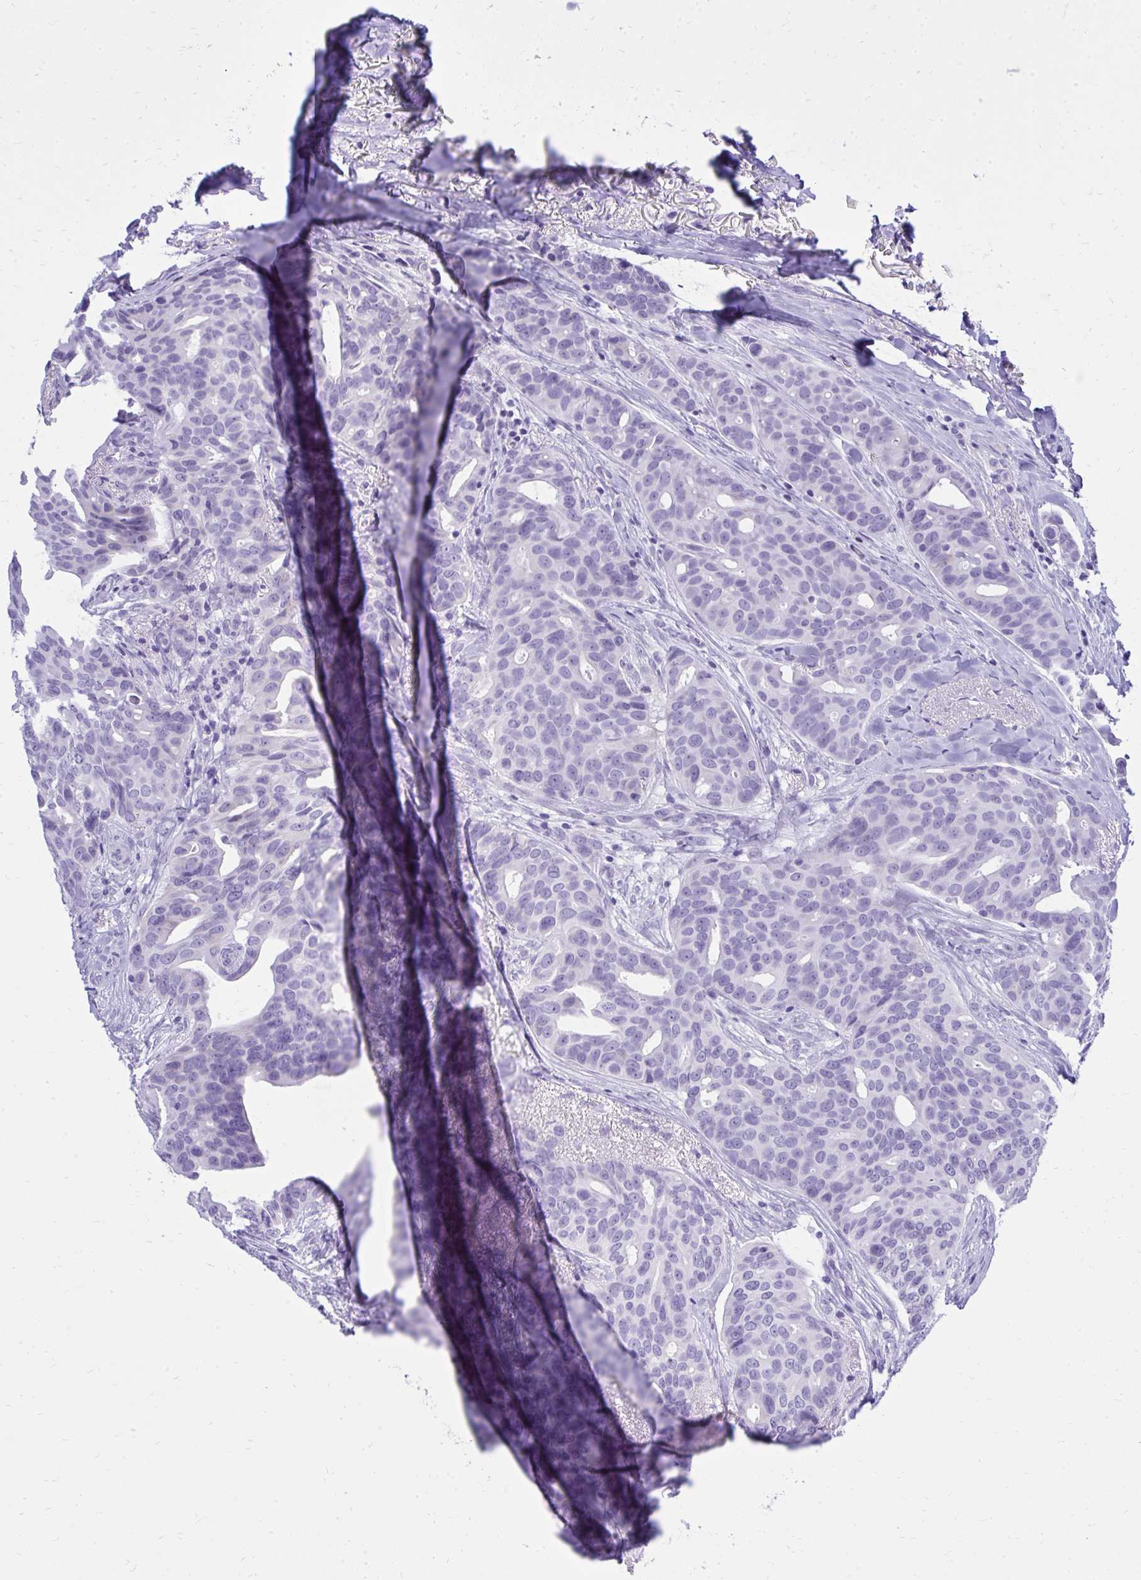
{"staining": {"intensity": "negative", "quantity": "none", "location": "none"}, "tissue": "breast cancer", "cell_type": "Tumor cells", "image_type": "cancer", "snomed": [{"axis": "morphology", "description": "Duct carcinoma"}, {"axis": "topography", "description": "Breast"}], "caption": "Breast cancer (invasive ductal carcinoma) was stained to show a protein in brown. There is no significant expression in tumor cells. The staining is performed using DAB brown chromogen with nuclei counter-stained in using hematoxylin.", "gene": "RALYL", "patient": {"sex": "female", "age": 54}}